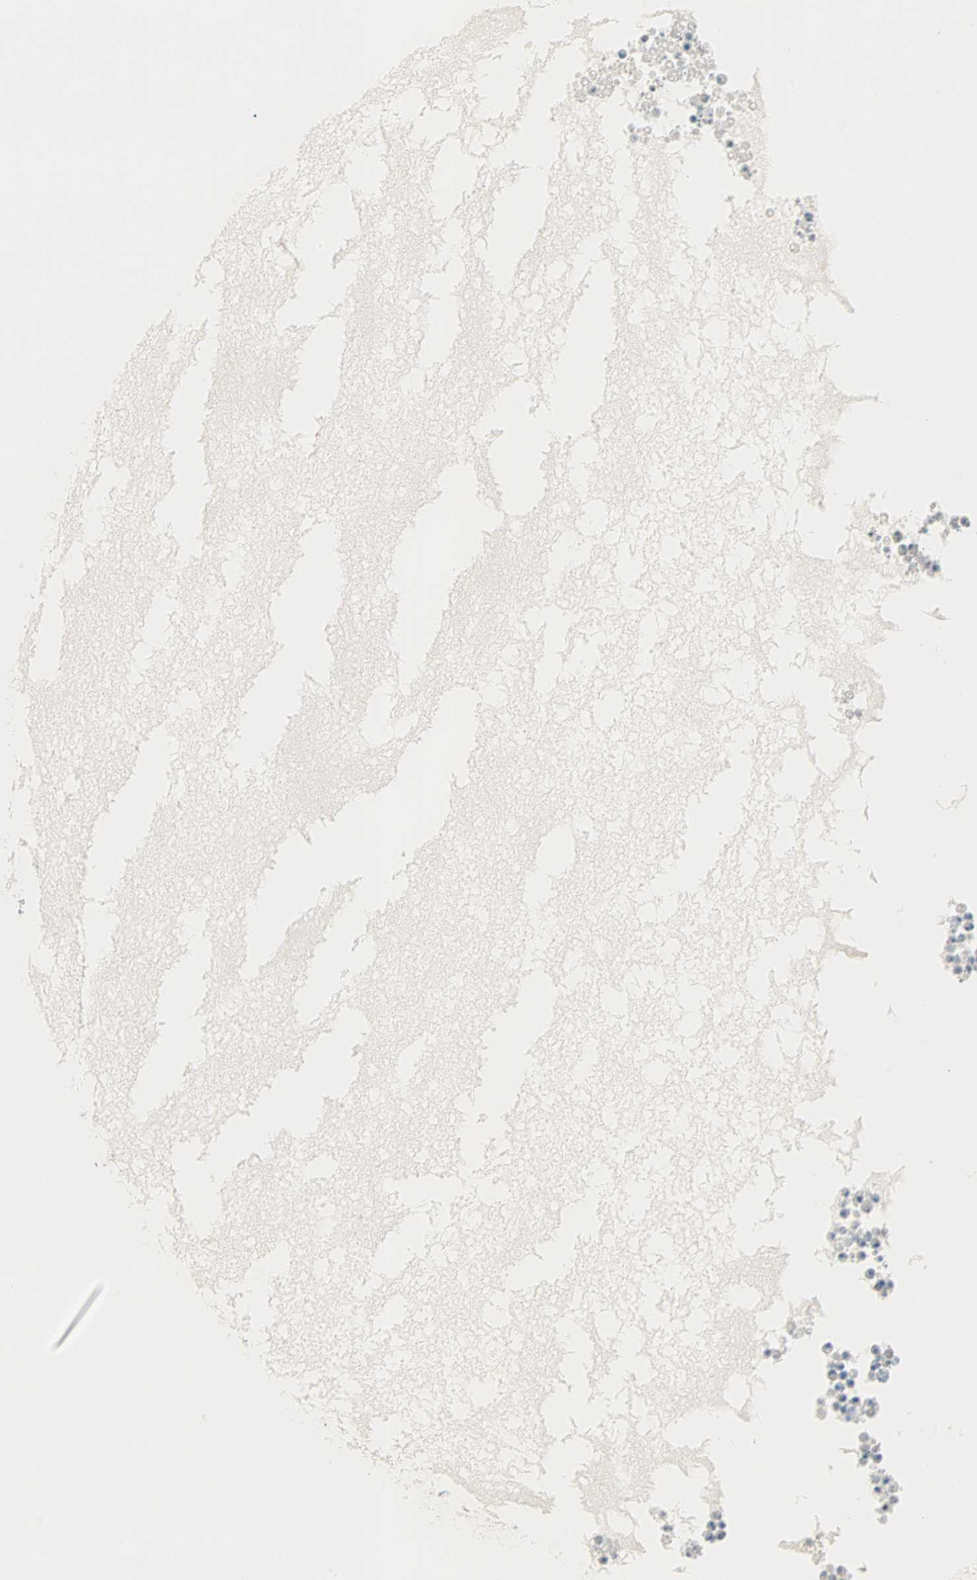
{"staining": {"intensity": "weak", "quantity": "<25%", "location": "nuclear"}, "tissue": "ovary", "cell_type": "Follicle cells", "image_type": "normal", "snomed": [{"axis": "morphology", "description": "Normal tissue, NOS"}, {"axis": "topography", "description": "Ovary"}], "caption": "Micrograph shows no significant protein expression in follicle cells of benign ovary.", "gene": "BCAN", "patient": {"sex": "female", "age": 35}}